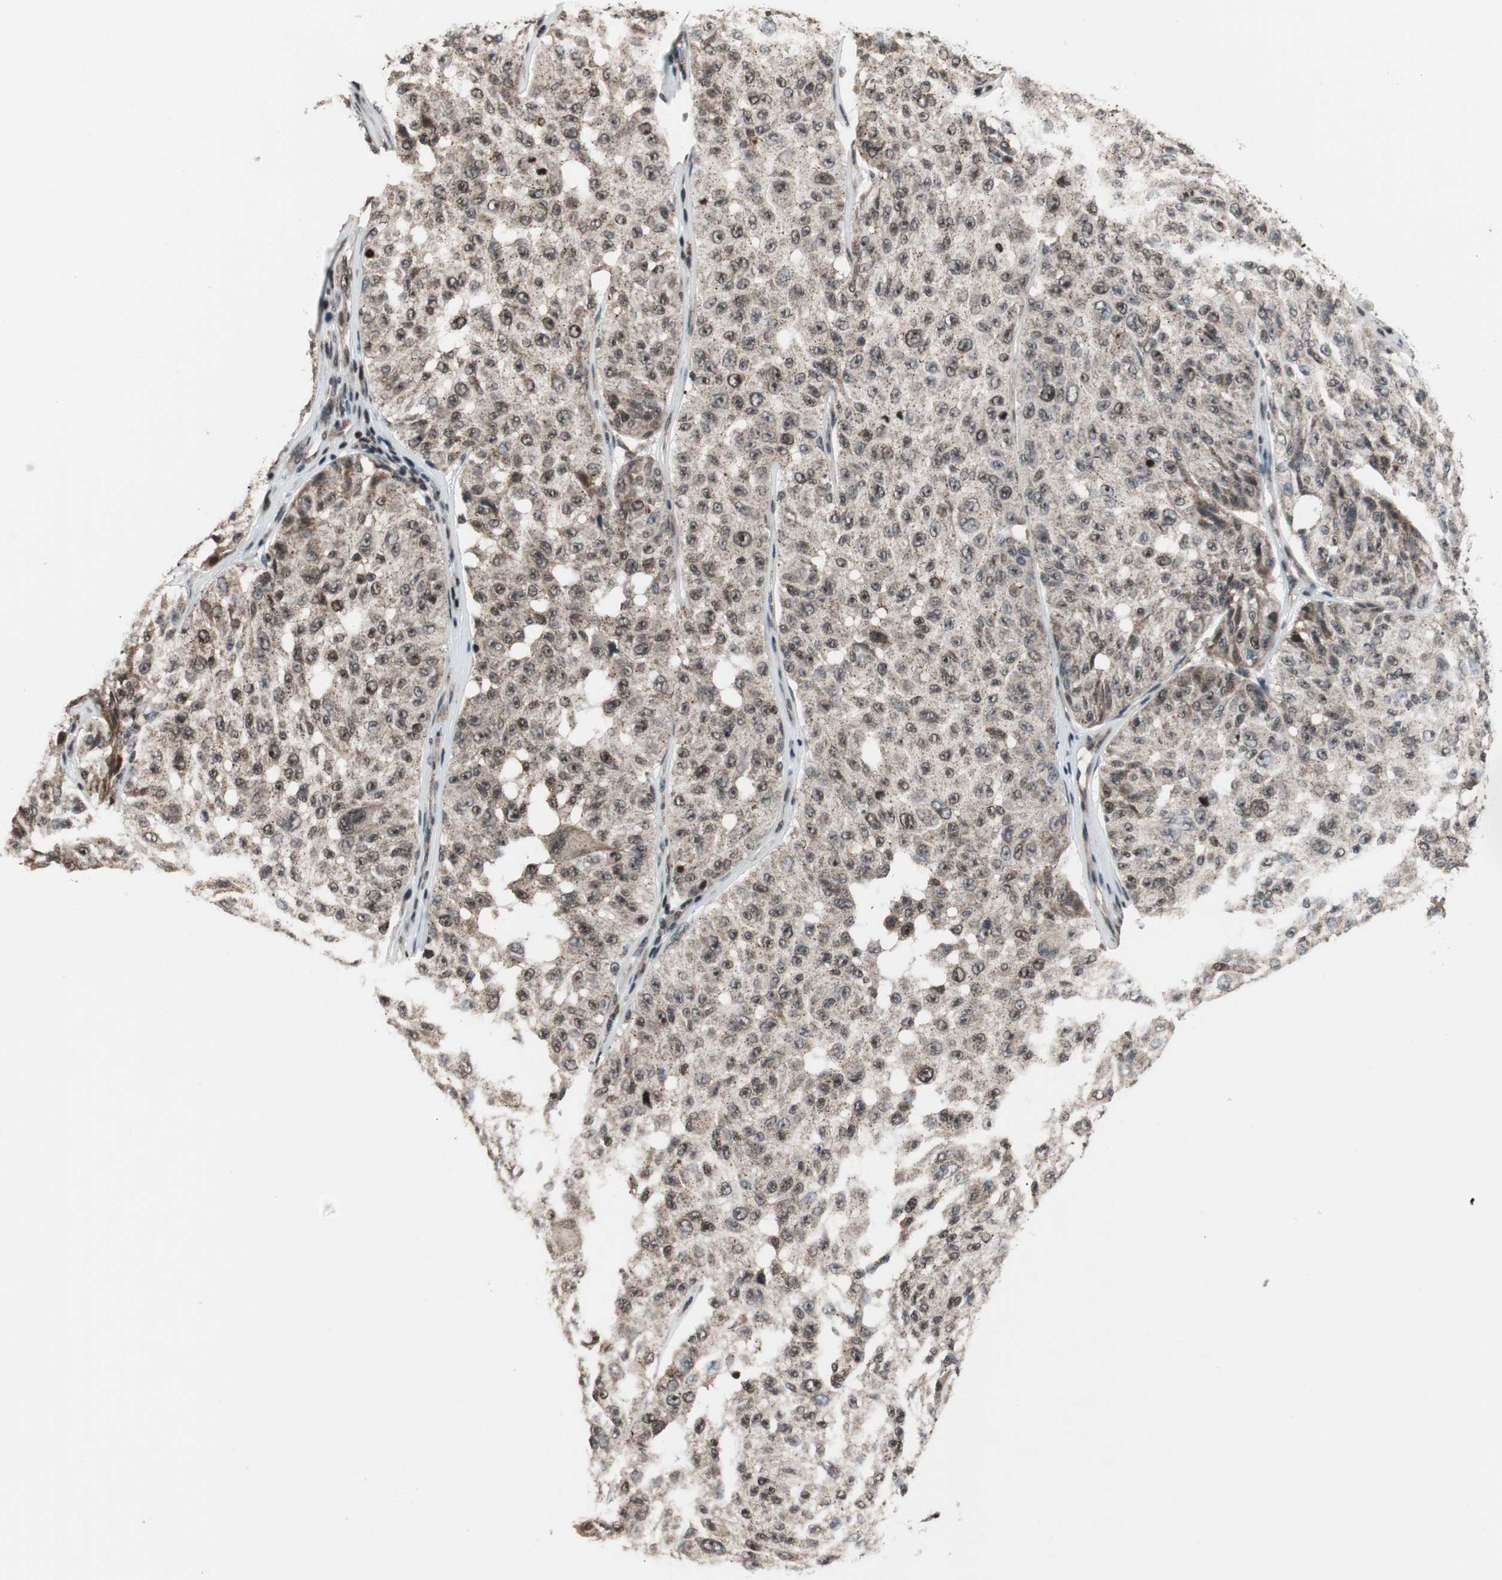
{"staining": {"intensity": "weak", "quantity": "25%-75%", "location": "cytoplasmic/membranous,nuclear"}, "tissue": "melanoma", "cell_type": "Tumor cells", "image_type": "cancer", "snomed": [{"axis": "morphology", "description": "Malignant melanoma, NOS"}, {"axis": "topography", "description": "Skin"}], "caption": "The histopathology image shows immunohistochemical staining of melanoma. There is weak cytoplasmic/membranous and nuclear staining is present in about 25%-75% of tumor cells.", "gene": "RFC1", "patient": {"sex": "female", "age": 46}}